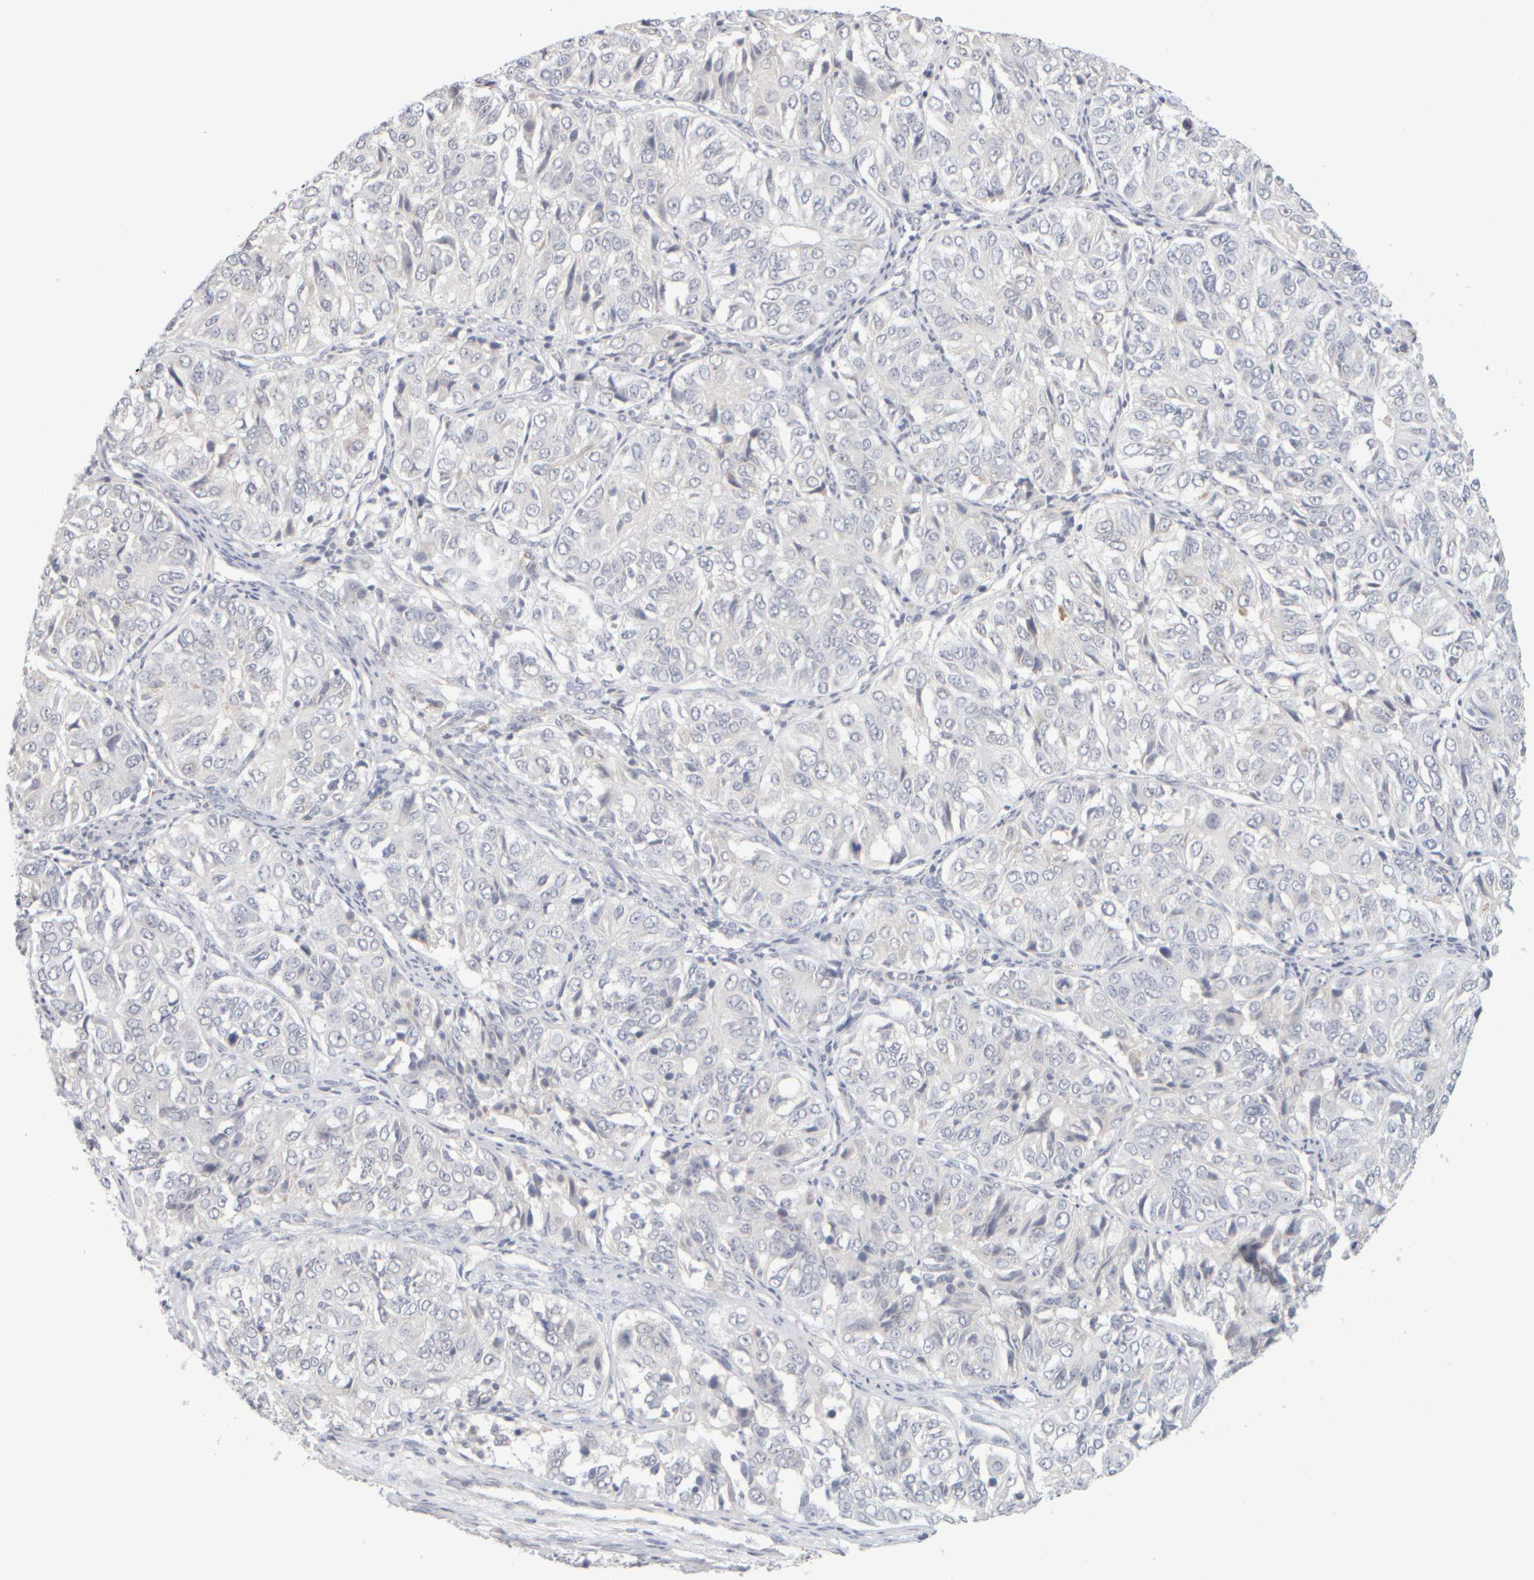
{"staining": {"intensity": "negative", "quantity": "none", "location": "none"}, "tissue": "ovarian cancer", "cell_type": "Tumor cells", "image_type": "cancer", "snomed": [{"axis": "morphology", "description": "Carcinoma, endometroid"}, {"axis": "topography", "description": "Ovary"}], "caption": "An image of human endometroid carcinoma (ovarian) is negative for staining in tumor cells.", "gene": "ZNF112", "patient": {"sex": "female", "age": 51}}